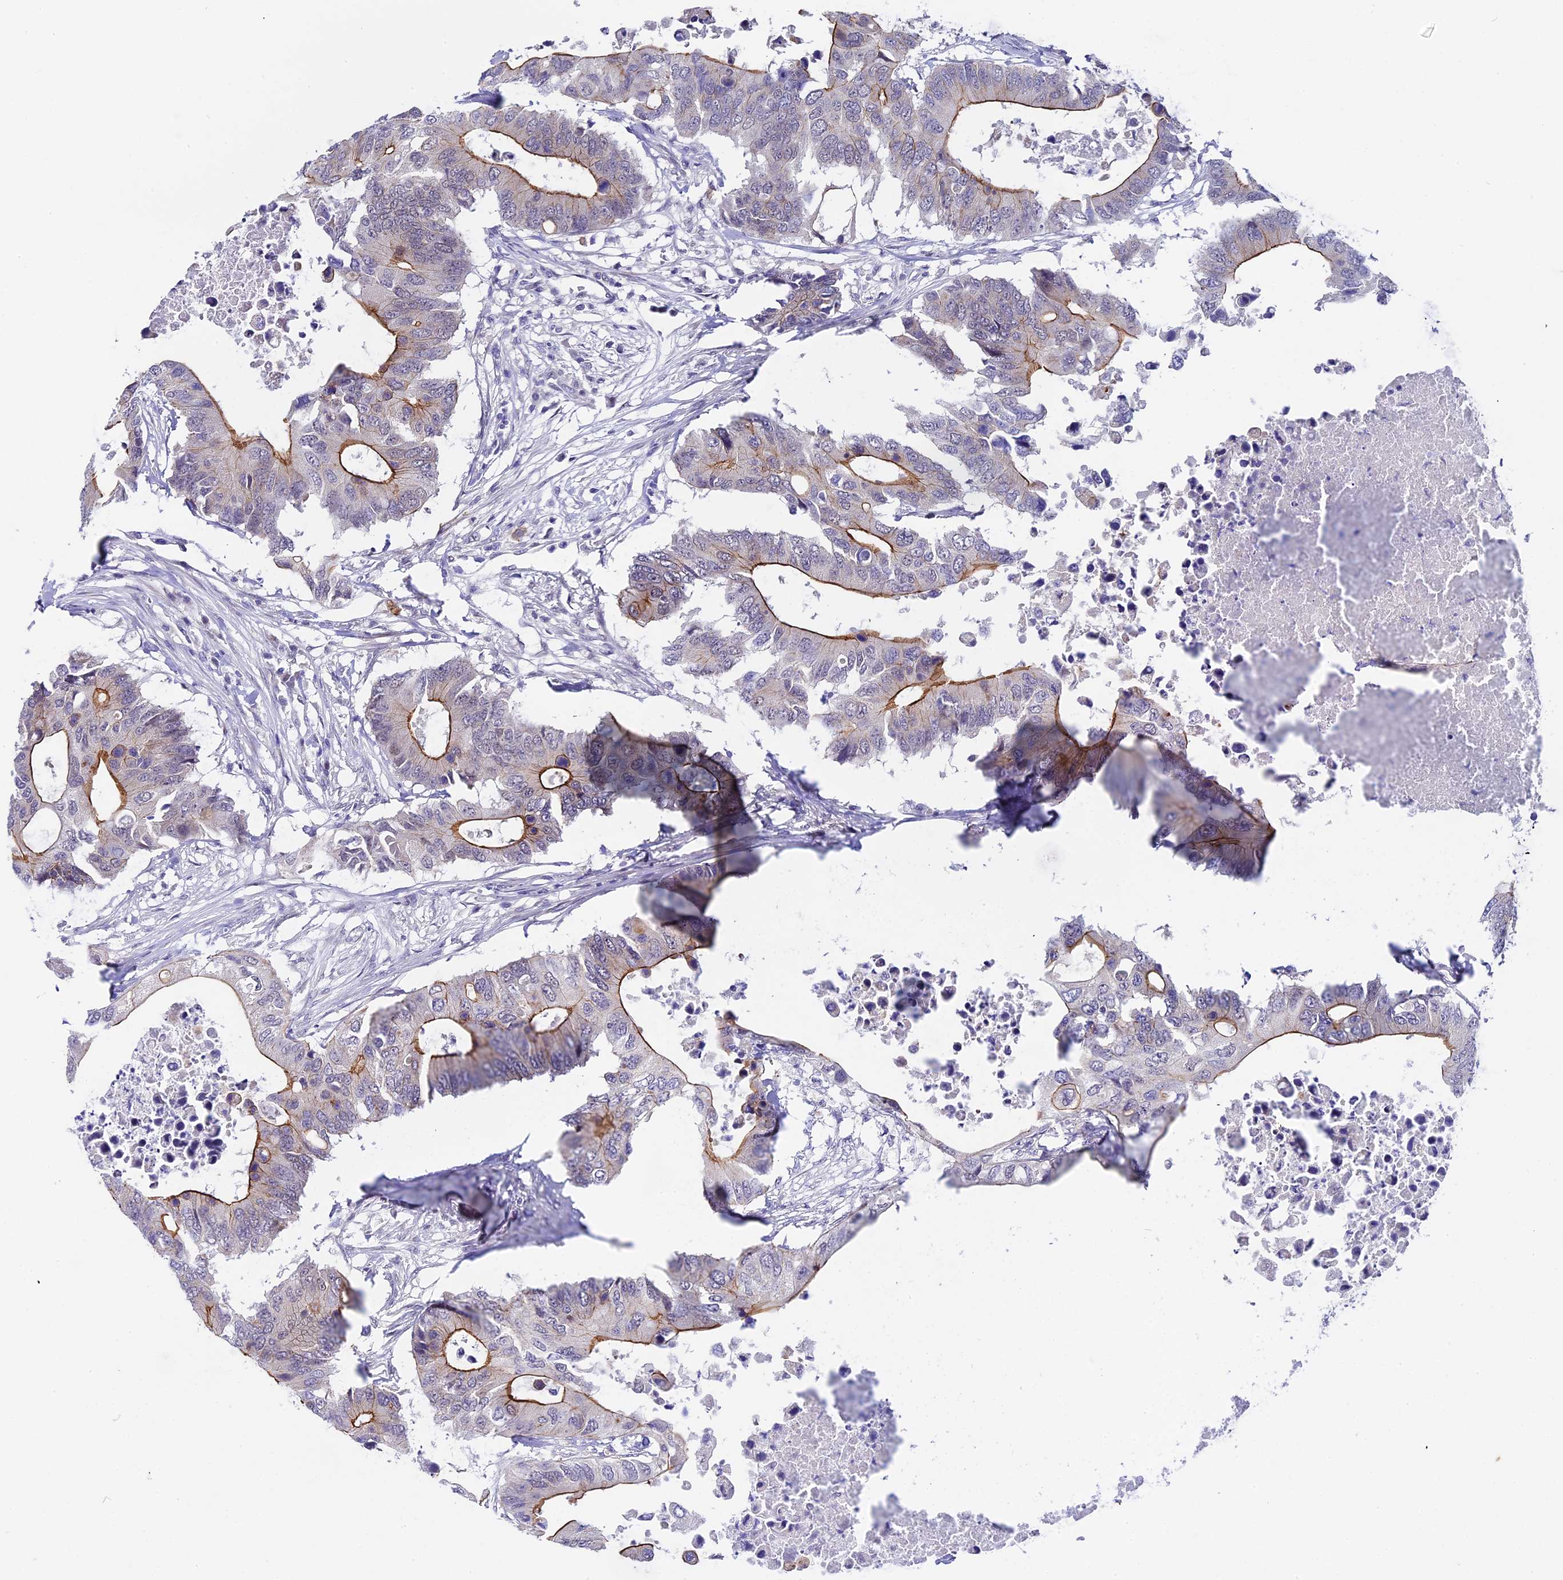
{"staining": {"intensity": "moderate", "quantity": "25%-75%", "location": "cytoplasmic/membranous"}, "tissue": "colorectal cancer", "cell_type": "Tumor cells", "image_type": "cancer", "snomed": [{"axis": "morphology", "description": "Adenocarcinoma, NOS"}, {"axis": "topography", "description": "Colon"}], "caption": "Moderate cytoplasmic/membranous positivity is appreciated in approximately 25%-75% of tumor cells in adenocarcinoma (colorectal). The protein of interest is stained brown, and the nuclei are stained in blue (DAB IHC with brightfield microscopy, high magnification).", "gene": "OSGEP", "patient": {"sex": "male", "age": 71}}